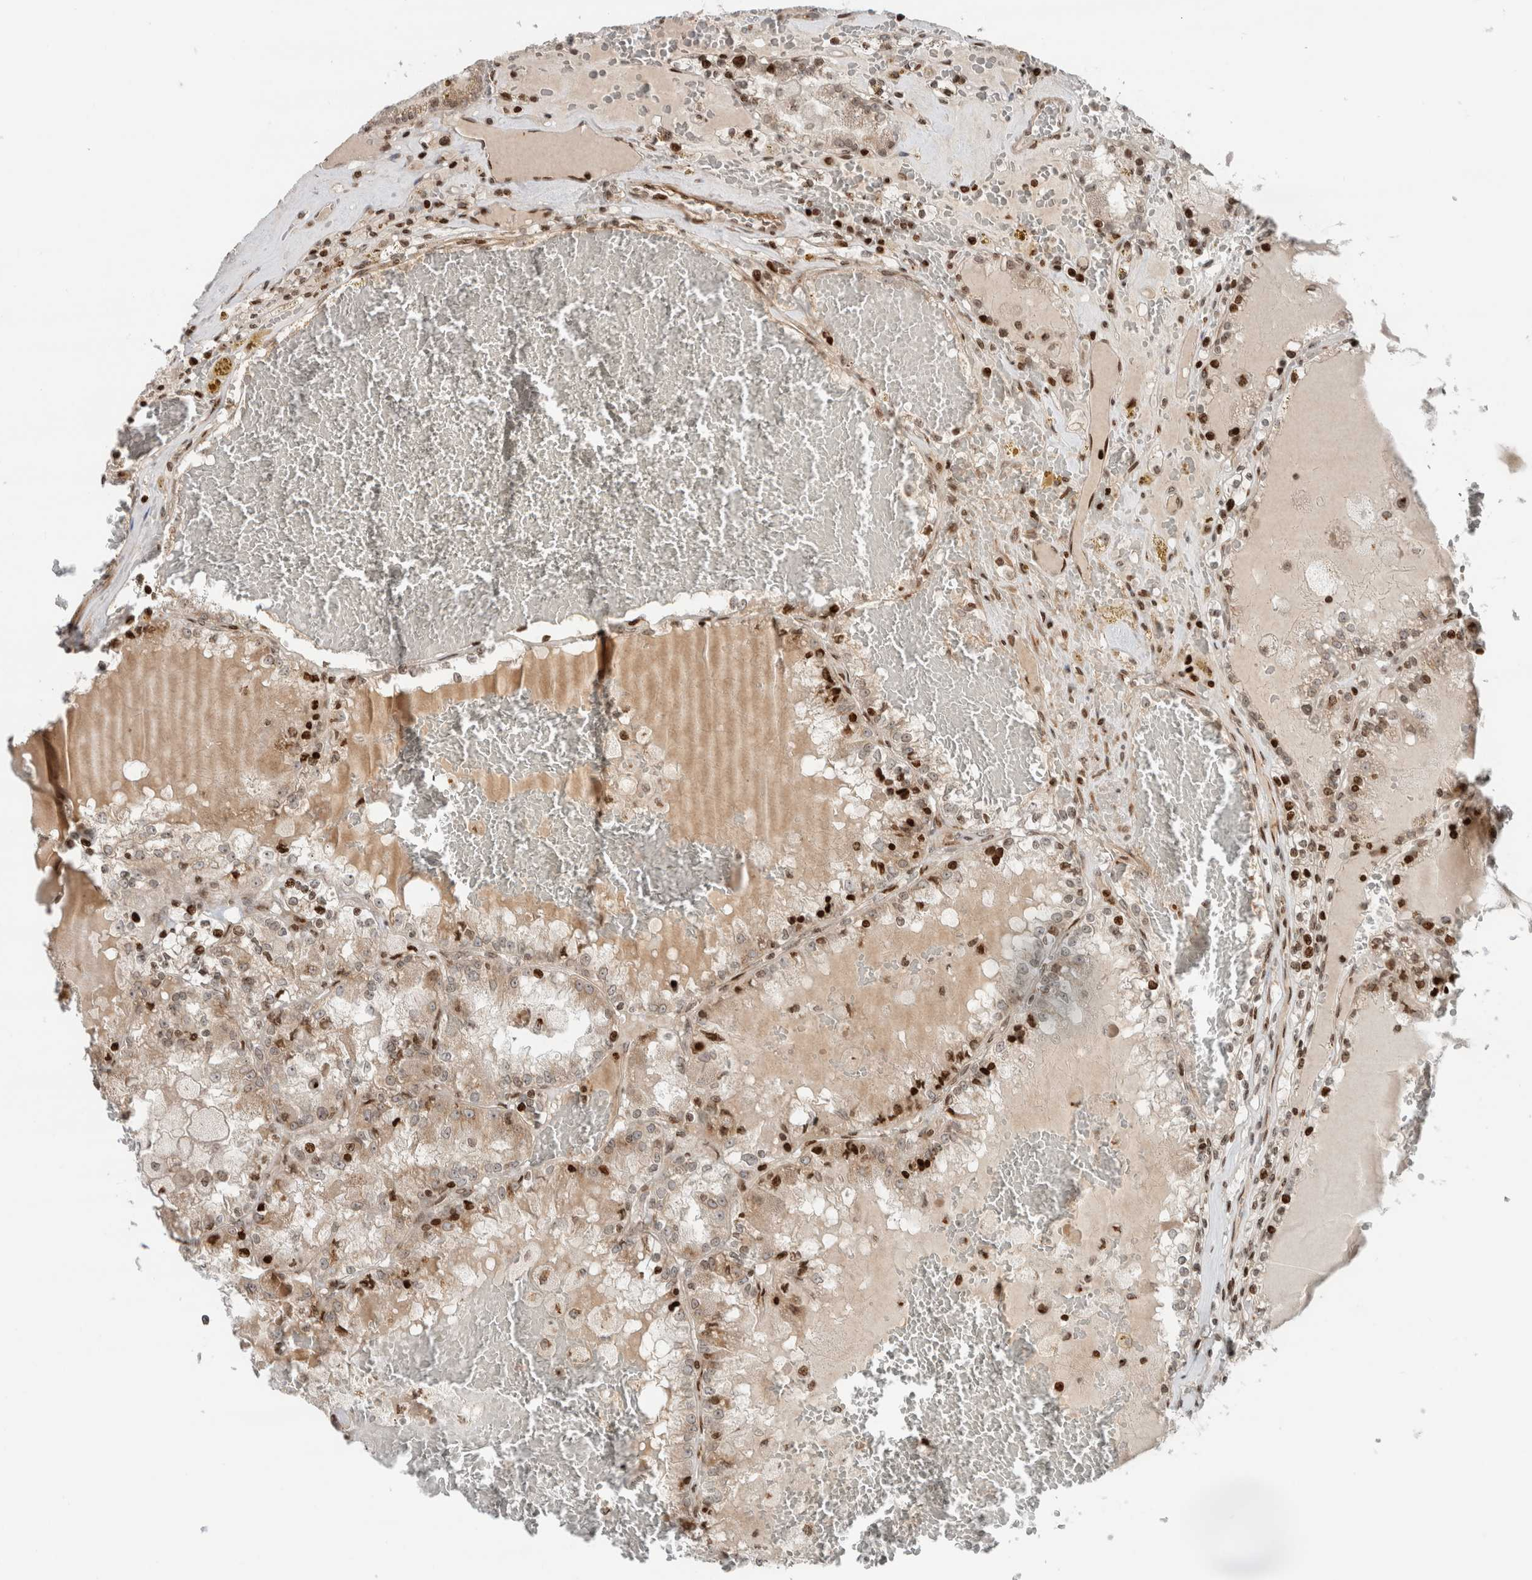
{"staining": {"intensity": "strong", "quantity": "<25%", "location": "nuclear"}, "tissue": "renal cancer", "cell_type": "Tumor cells", "image_type": "cancer", "snomed": [{"axis": "morphology", "description": "Adenocarcinoma, NOS"}, {"axis": "topography", "description": "Kidney"}], "caption": "A photomicrograph of human renal cancer stained for a protein shows strong nuclear brown staining in tumor cells. The staining was performed using DAB to visualize the protein expression in brown, while the nuclei were stained in blue with hematoxylin (Magnification: 20x).", "gene": "GINS4", "patient": {"sex": "female", "age": 56}}